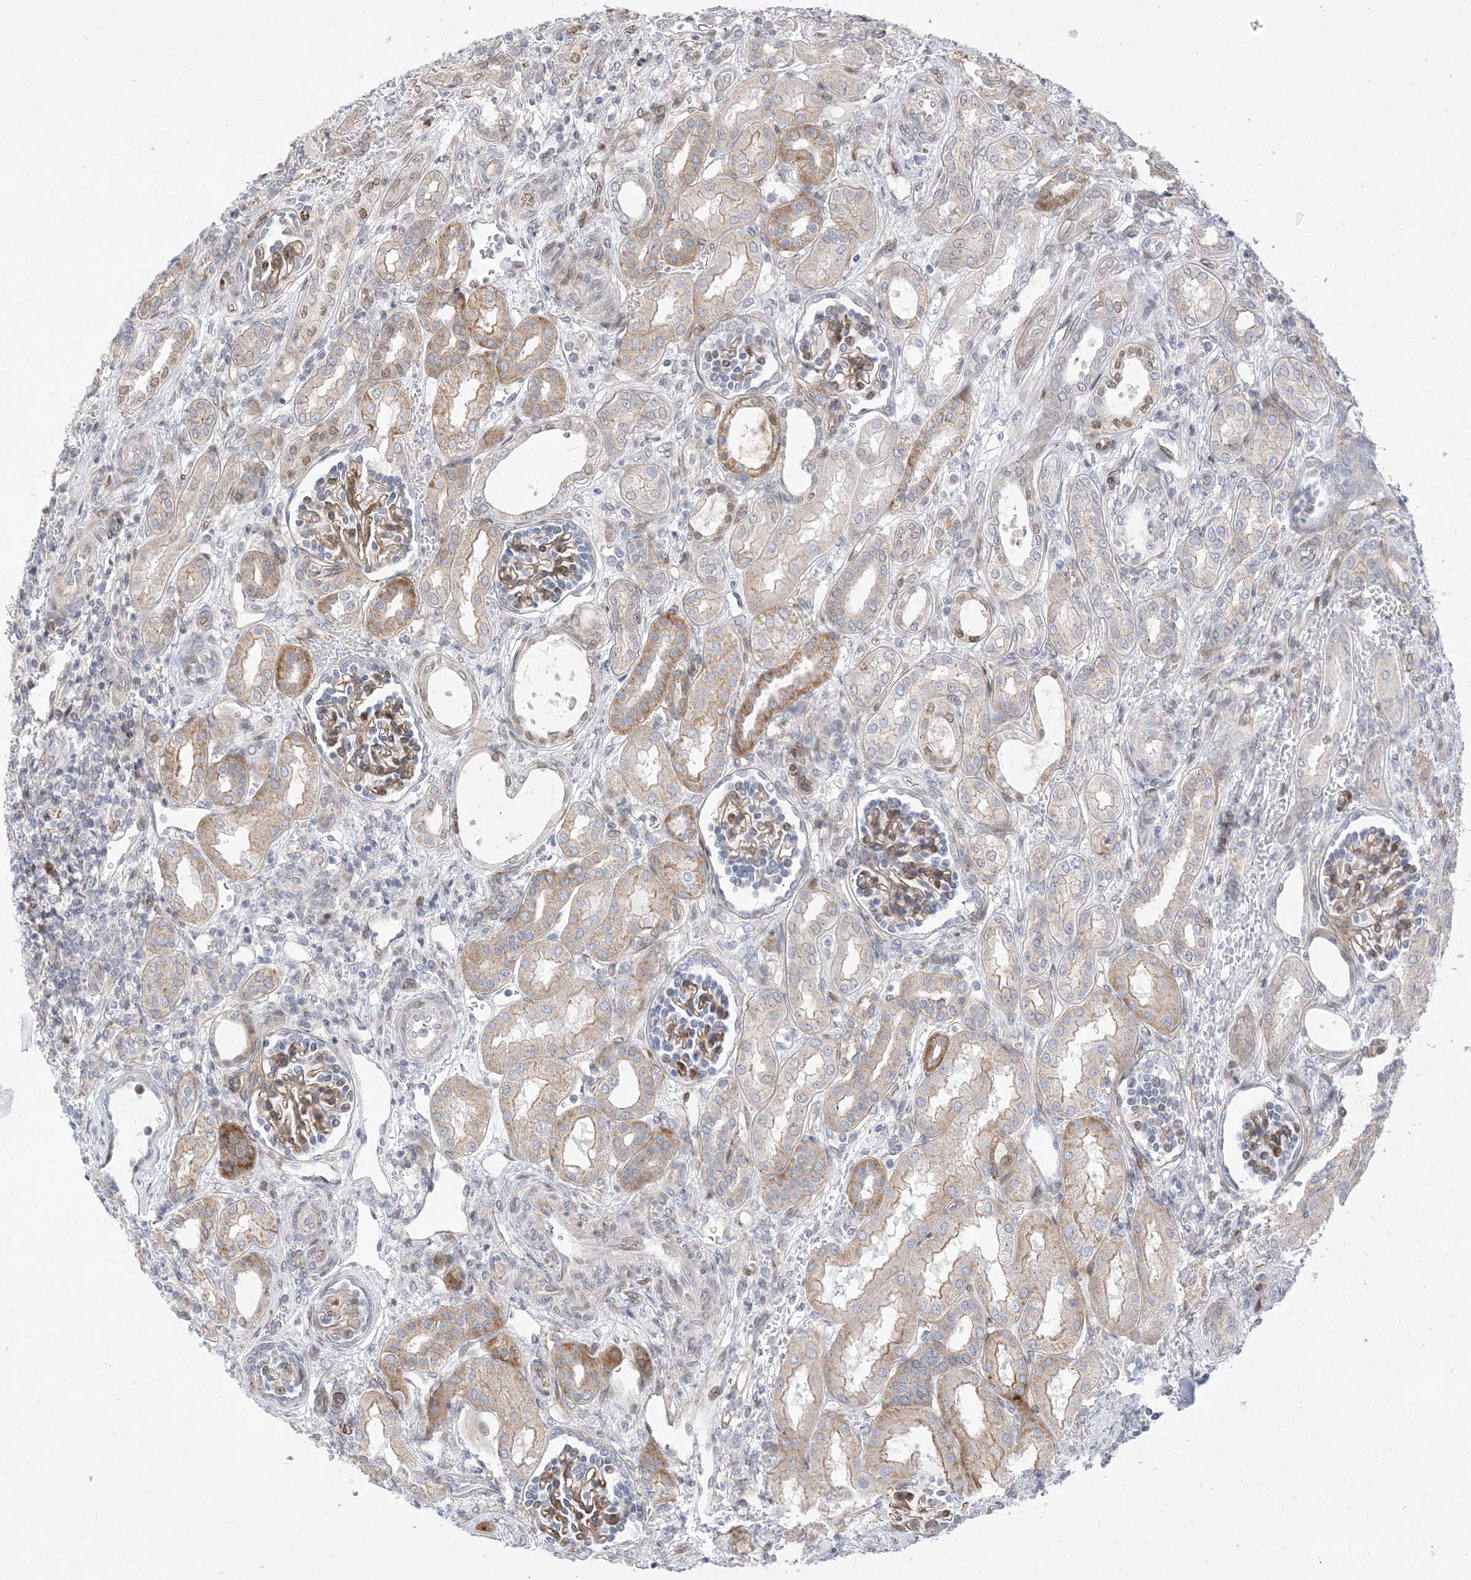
{"staining": {"intensity": "moderate", "quantity": "25%-75%", "location": "cytoplasmic/membranous"}, "tissue": "kidney", "cell_type": "Cells in glomeruli", "image_type": "normal", "snomed": [{"axis": "morphology", "description": "Normal tissue, NOS"}, {"axis": "morphology", "description": "Neoplasm, malignant, NOS"}, {"axis": "topography", "description": "Kidney"}], "caption": "Immunohistochemical staining of unremarkable human kidney shows medium levels of moderate cytoplasmic/membranous staining in approximately 25%-75% of cells in glomeruli.", "gene": "TYSND1", "patient": {"sex": "female", "age": 1}}